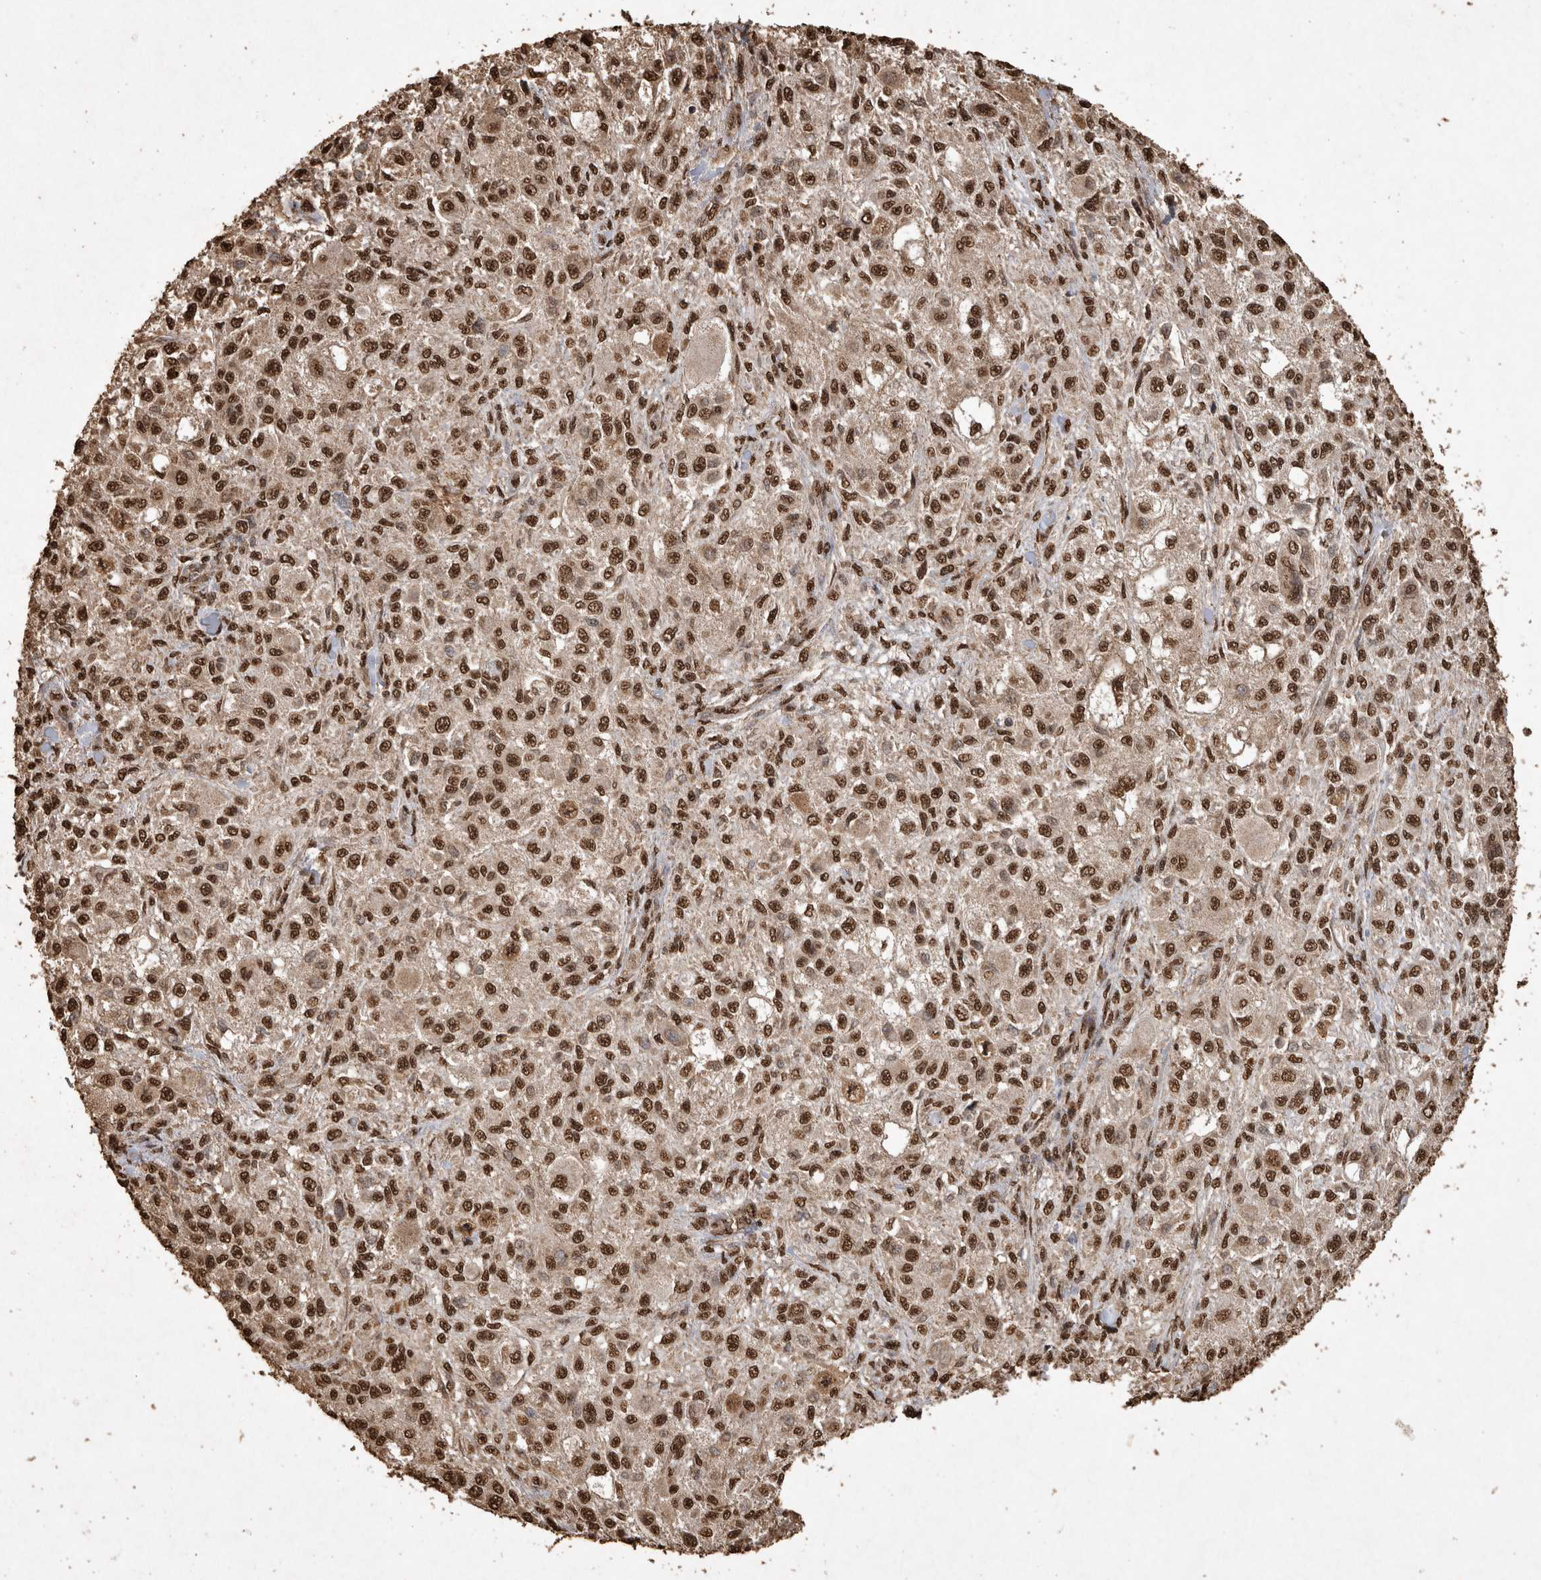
{"staining": {"intensity": "strong", "quantity": ">75%", "location": "nuclear"}, "tissue": "melanoma", "cell_type": "Tumor cells", "image_type": "cancer", "snomed": [{"axis": "morphology", "description": "Necrosis, NOS"}, {"axis": "morphology", "description": "Malignant melanoma, NOS"}, {"axis": "topography", "description": "Skin"}], "caption": "Melanoma stained with a brown dye demonstrates strong nuclear positive positivity in about >75% of tumor cells.", "gene": "OAS2", "patient": {"sex": "female", "age": 87}}